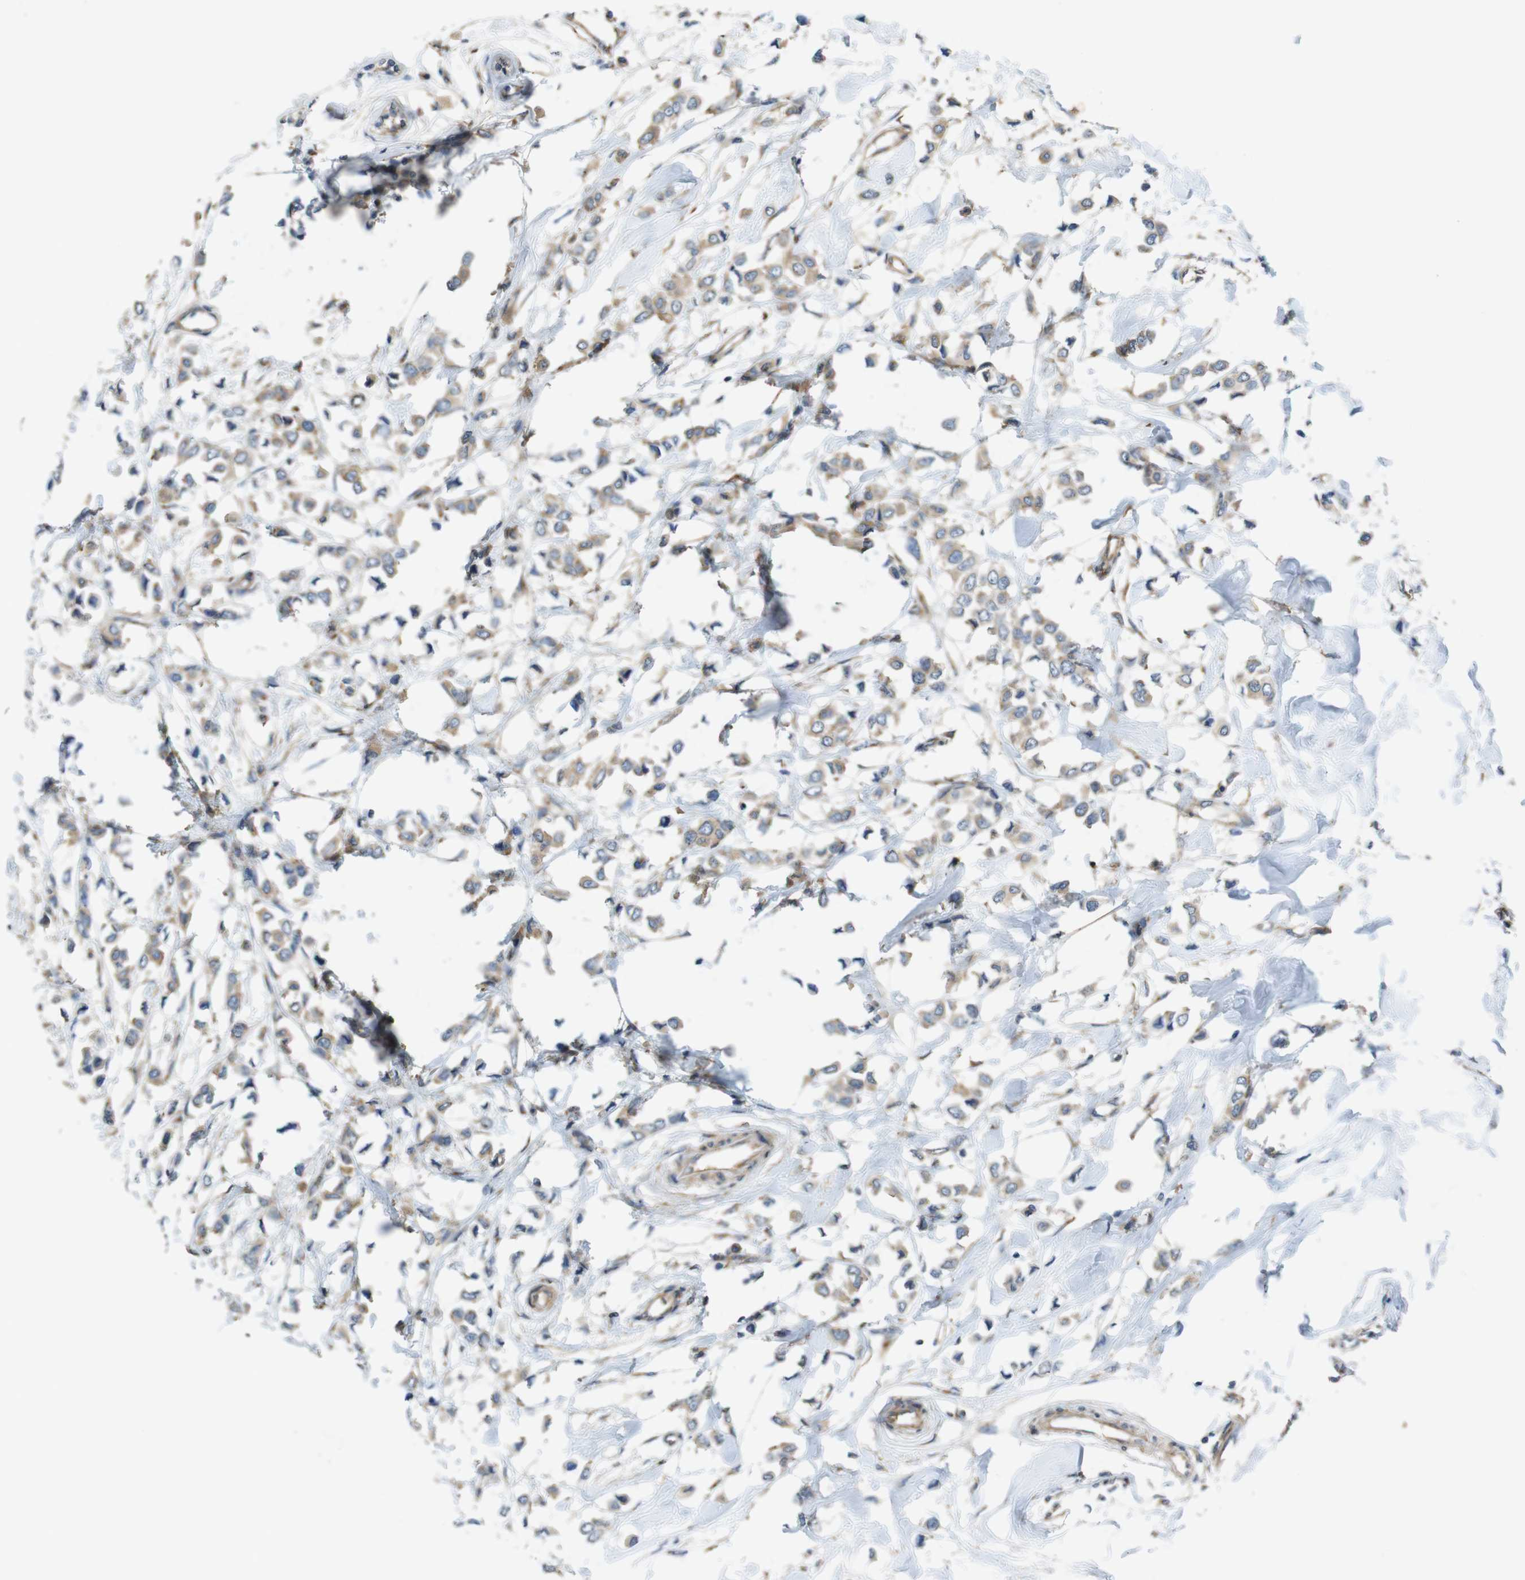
{"staining": {"intensity": "weak", "quantity": ">75%", "location": "cytoplasmic/membranous"}, "tissue": "breast cancer", "cell_type": "Tumor cells", "image_type": "cancer", "snomed": [{"axis": "morphology", "description": "Lobular carcinoma"}, {"axis": "topography", "description": "Breast"}], "caption": "A brown stain shows weak cytoplasmic/membranous staining of a protein in breast cancer (lobular carcinoma) tumor cells. (DAB (3,3'-diaminobenzidine) IHC, brown staining for protein, blue staining for nuclei).", "gene": "DCTN1", "patient": {"sex": "female", "age": 51}}